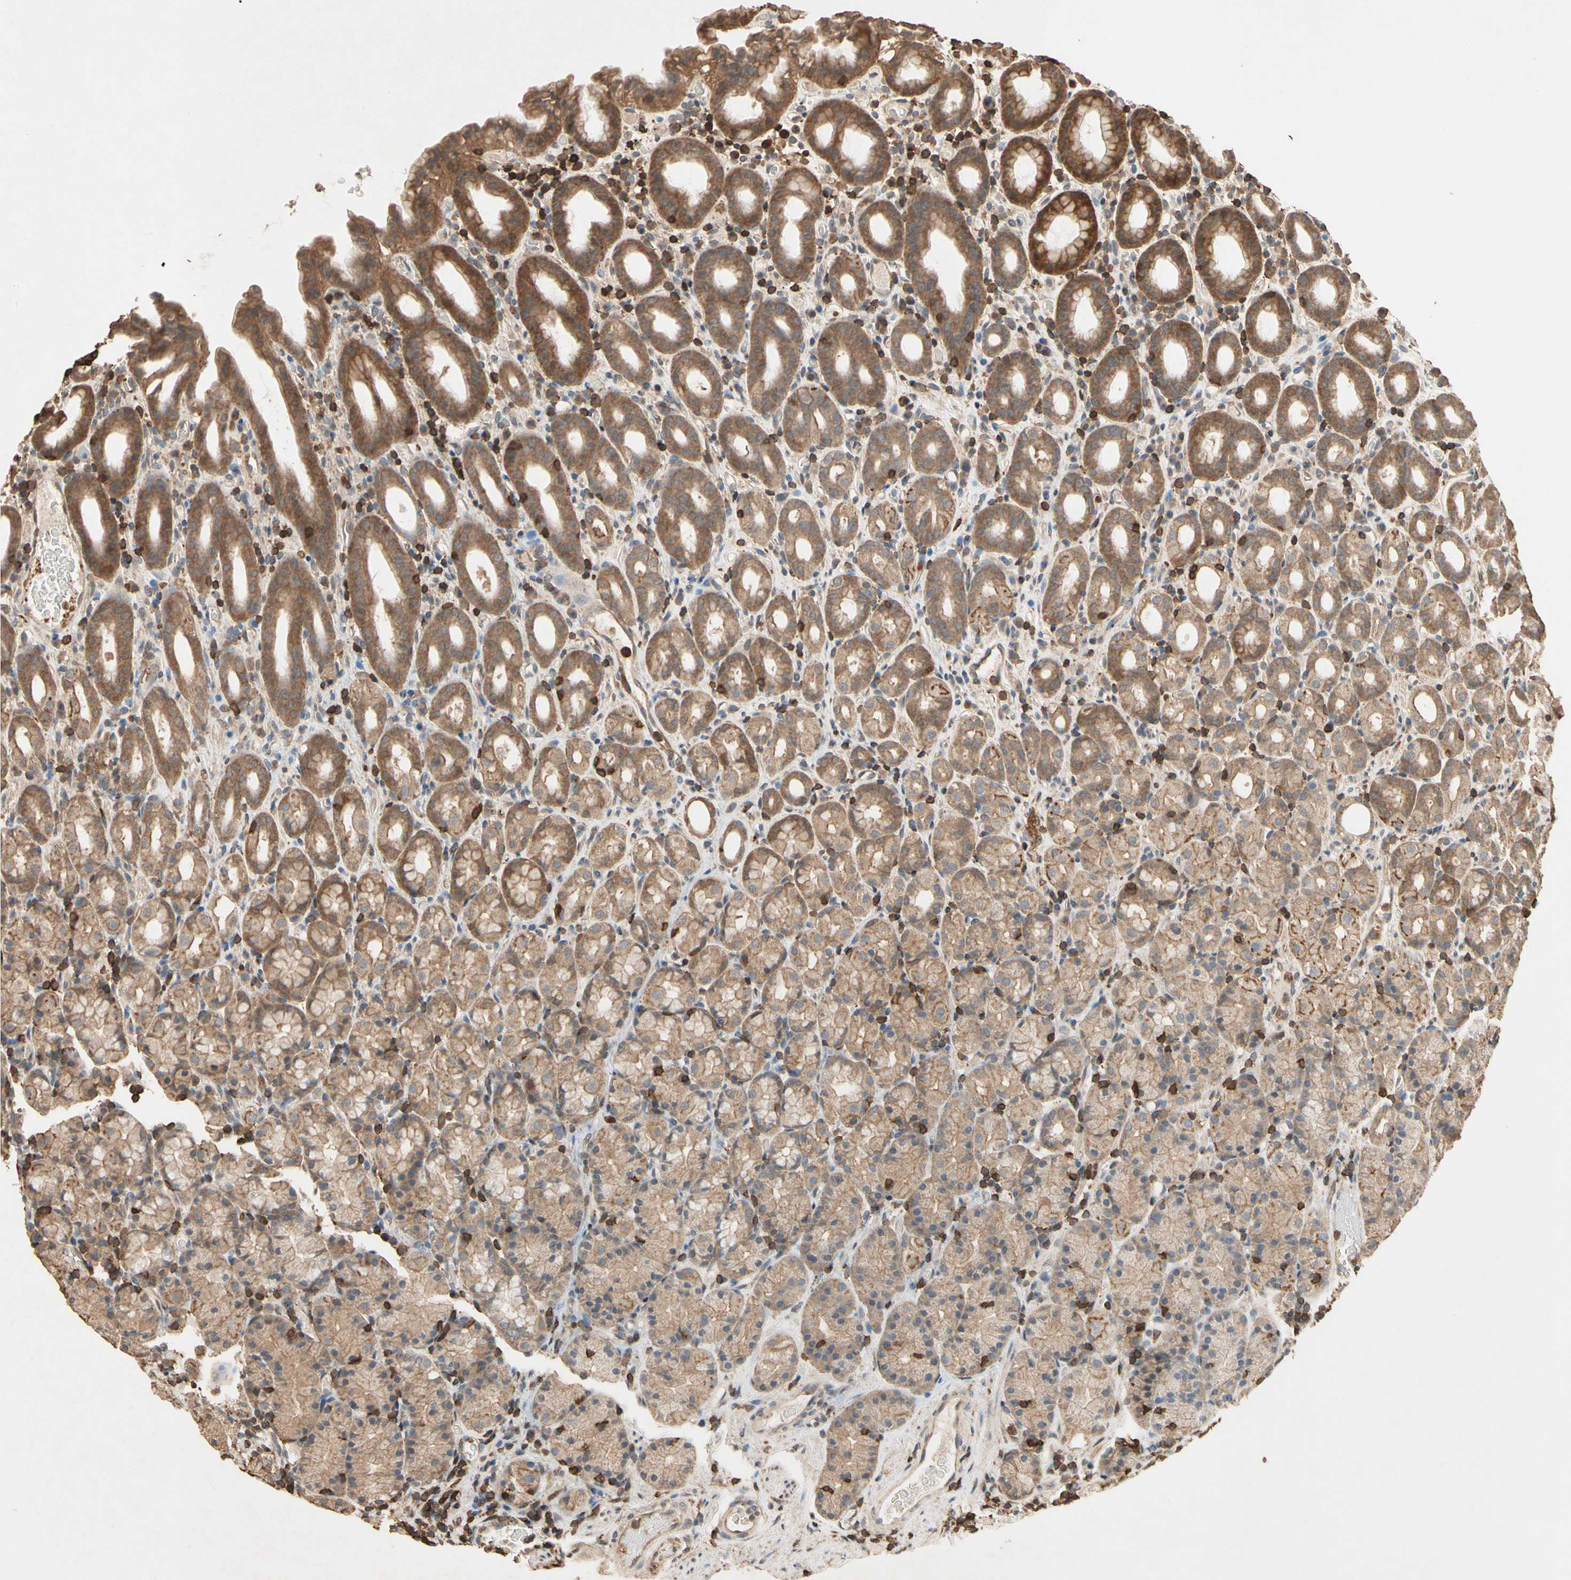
{"staining": {"intensity": "moderate", "quantity": ">75%", "location": "cytoplasmic/membranous"}, "tissue": "stomach", "cell_type": "Glandular cells", "image_type": "normal", "snomed": [{"axis": "morphology", "description": "Normal tissue, NOS"}, {"axis": "topography", "description": "Stomach, upper"}], "caption": "Immunohistochemical staining of normal human stomach shows >75% levels of moderate cytoplasmic/membranous protein positivity in about >75% of glandular cells.", "gene": "MAP3K10", "patient": {"sex": "male", "age": 68}}